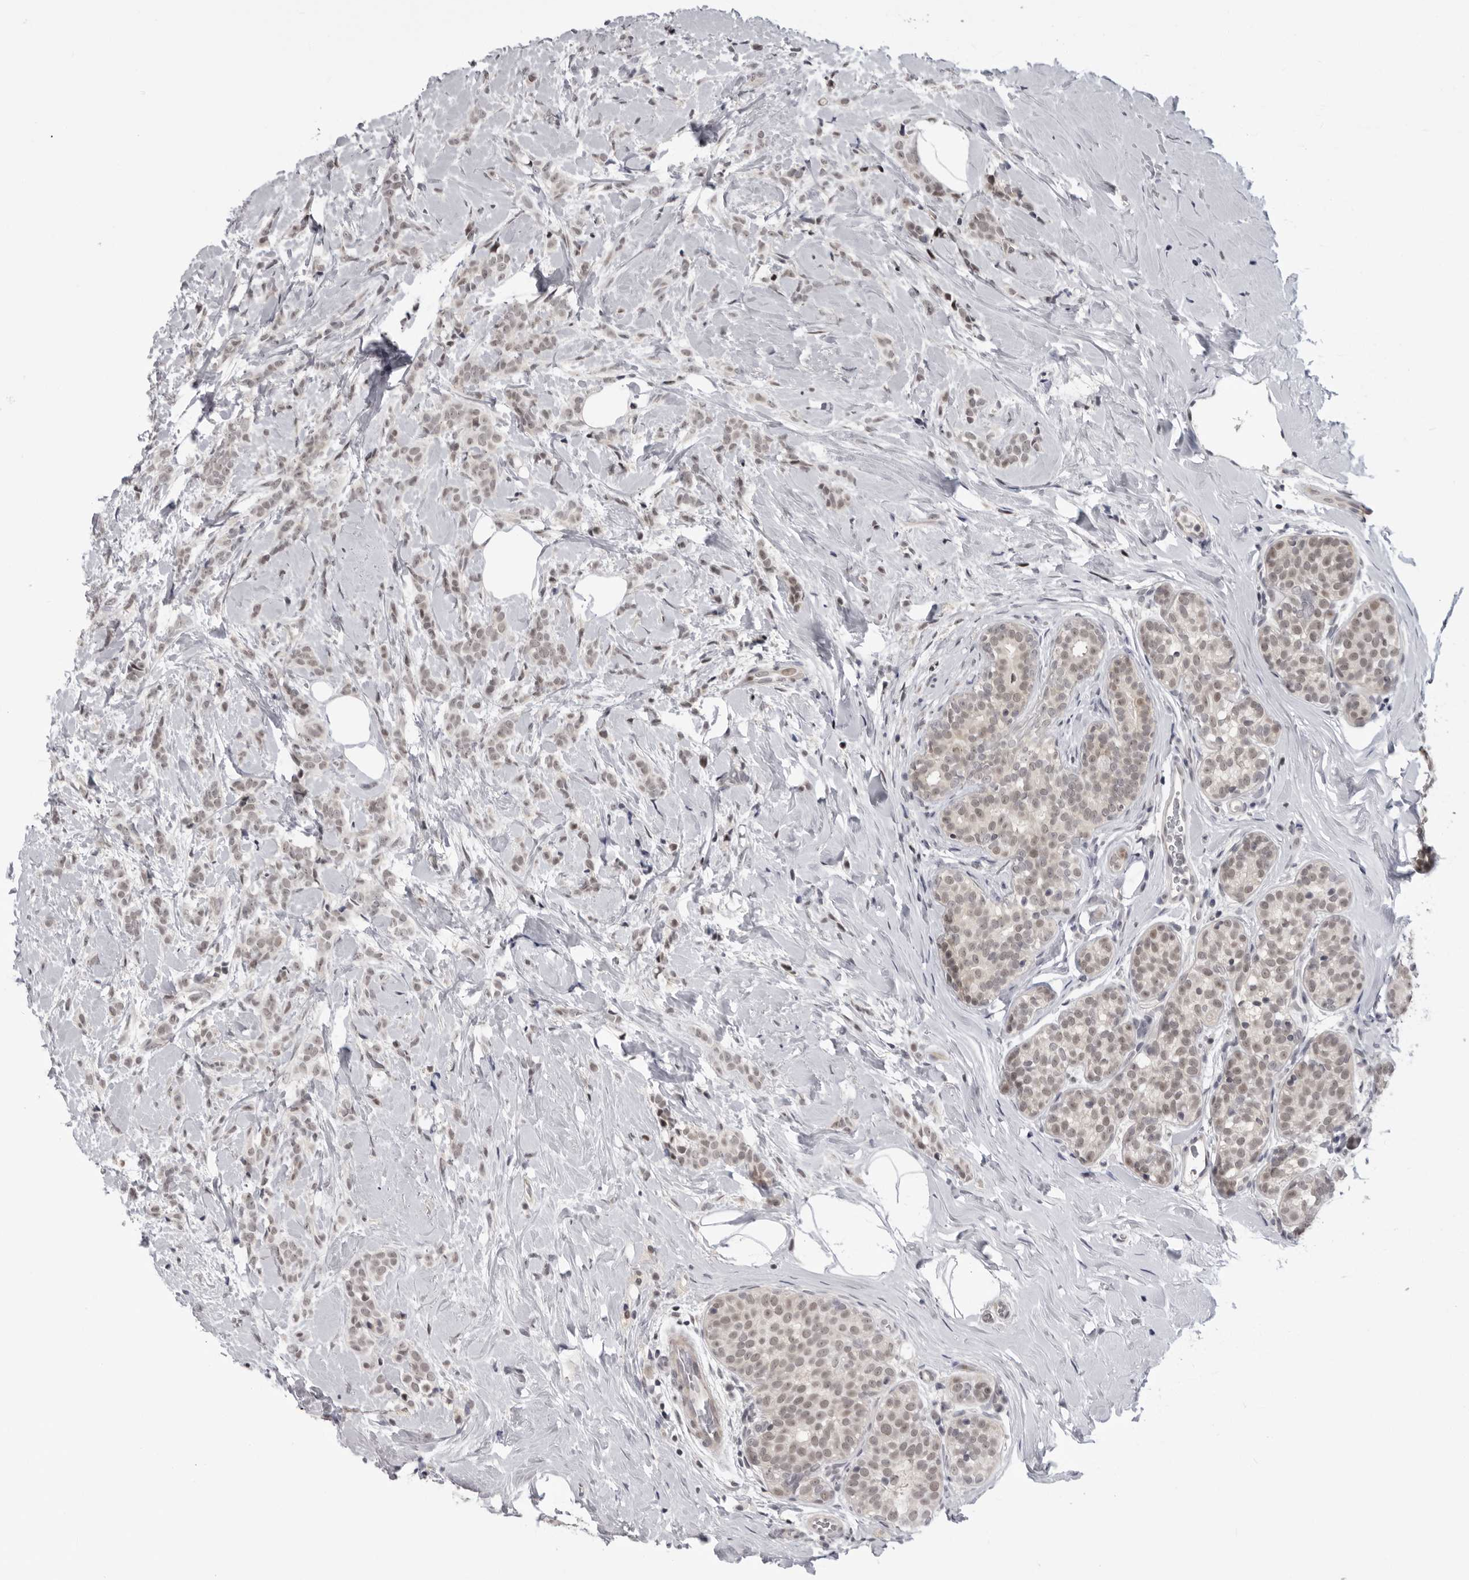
{"staining": {"intensity": "weak", "quantity": ">75%", "location": "nuclear"}, "tissue": "breast cancer", "cell_type": "Tumor cells", "image_type": "cancer", "snomed": [{"axis": "morphology", "description": "Lobular carcinoma, in situ"}, {"axis": "morphology", "description": "Lobular carcinoma"}, {"axis": "topography", "description": "Breast"}], "caption": "Immunohistochemical staining of breast lobular carcinoma in situ displays low levels of weak nuclear expression in approximately >75% of tumor cells. The staining was performed using DAB to visualize the protein expression in brown, while the nuclei were stained in blue with hematoxylin (Magnification: 20x).", "gene": "ALPK2", "patient": {"sex": "female", "age": 41}}